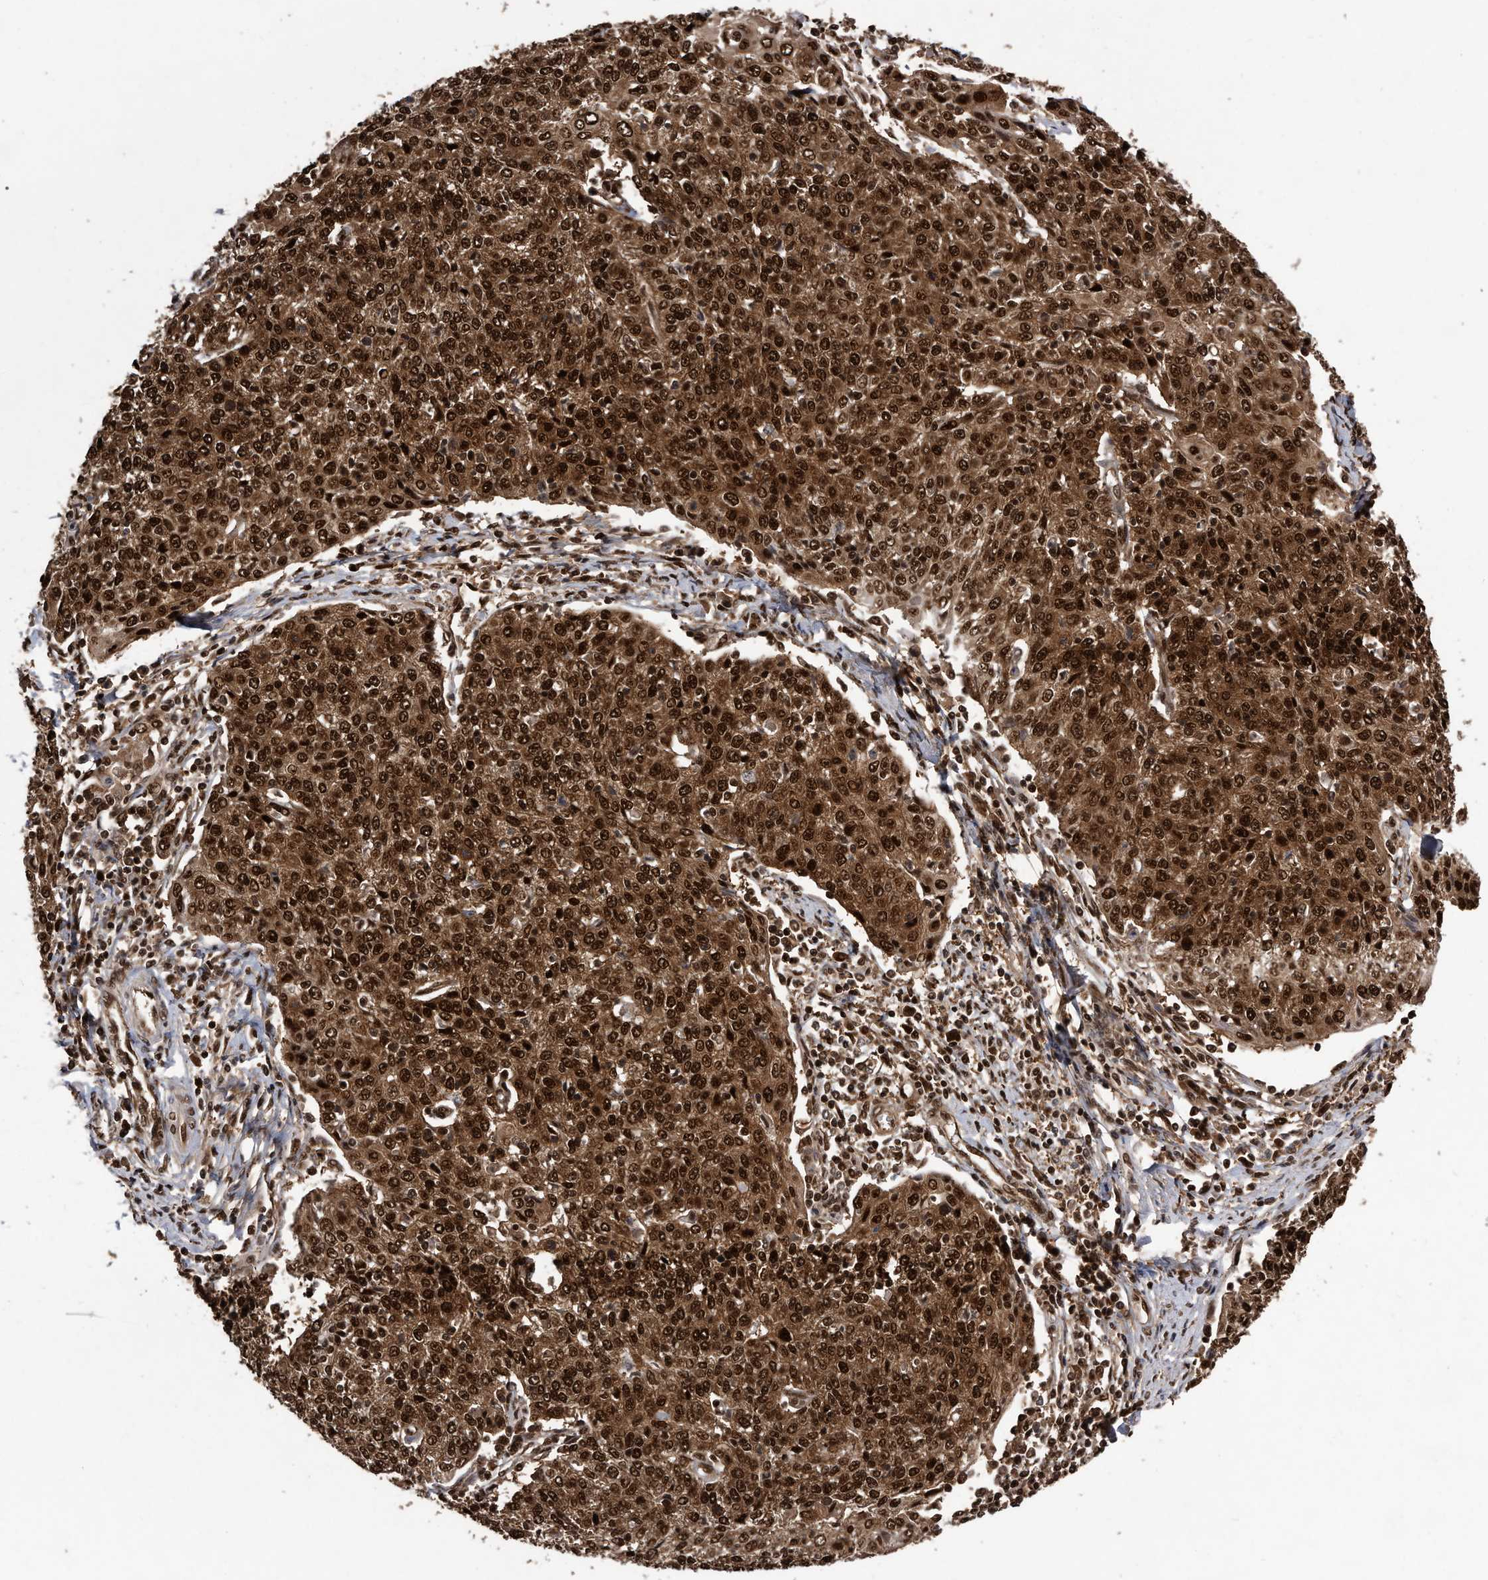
{"staining": {"intensity": "strong", "quantity": ">75%", "location": "cytoplasmic/membranous,nuclear"}, "tissue": "cervical cancer", "cell_type": "Tumor cells", "image_type": "cancer", "snomed": [{"axis": "morphology", "description": "Squamous cell carcinoma, NOS"}, {"axis": "topography", "description": "Cervix"}], "caption": "Immunohistochemical staining of human cervical cancer (squamous cell carcinoma) demonstrates high levels of strong cytoplasmic/membranous and nuclear protein expression in approximately >75% of tumor cells.", "gene": "RAD23B", "patient": {"sex": "female", "age": 48}}